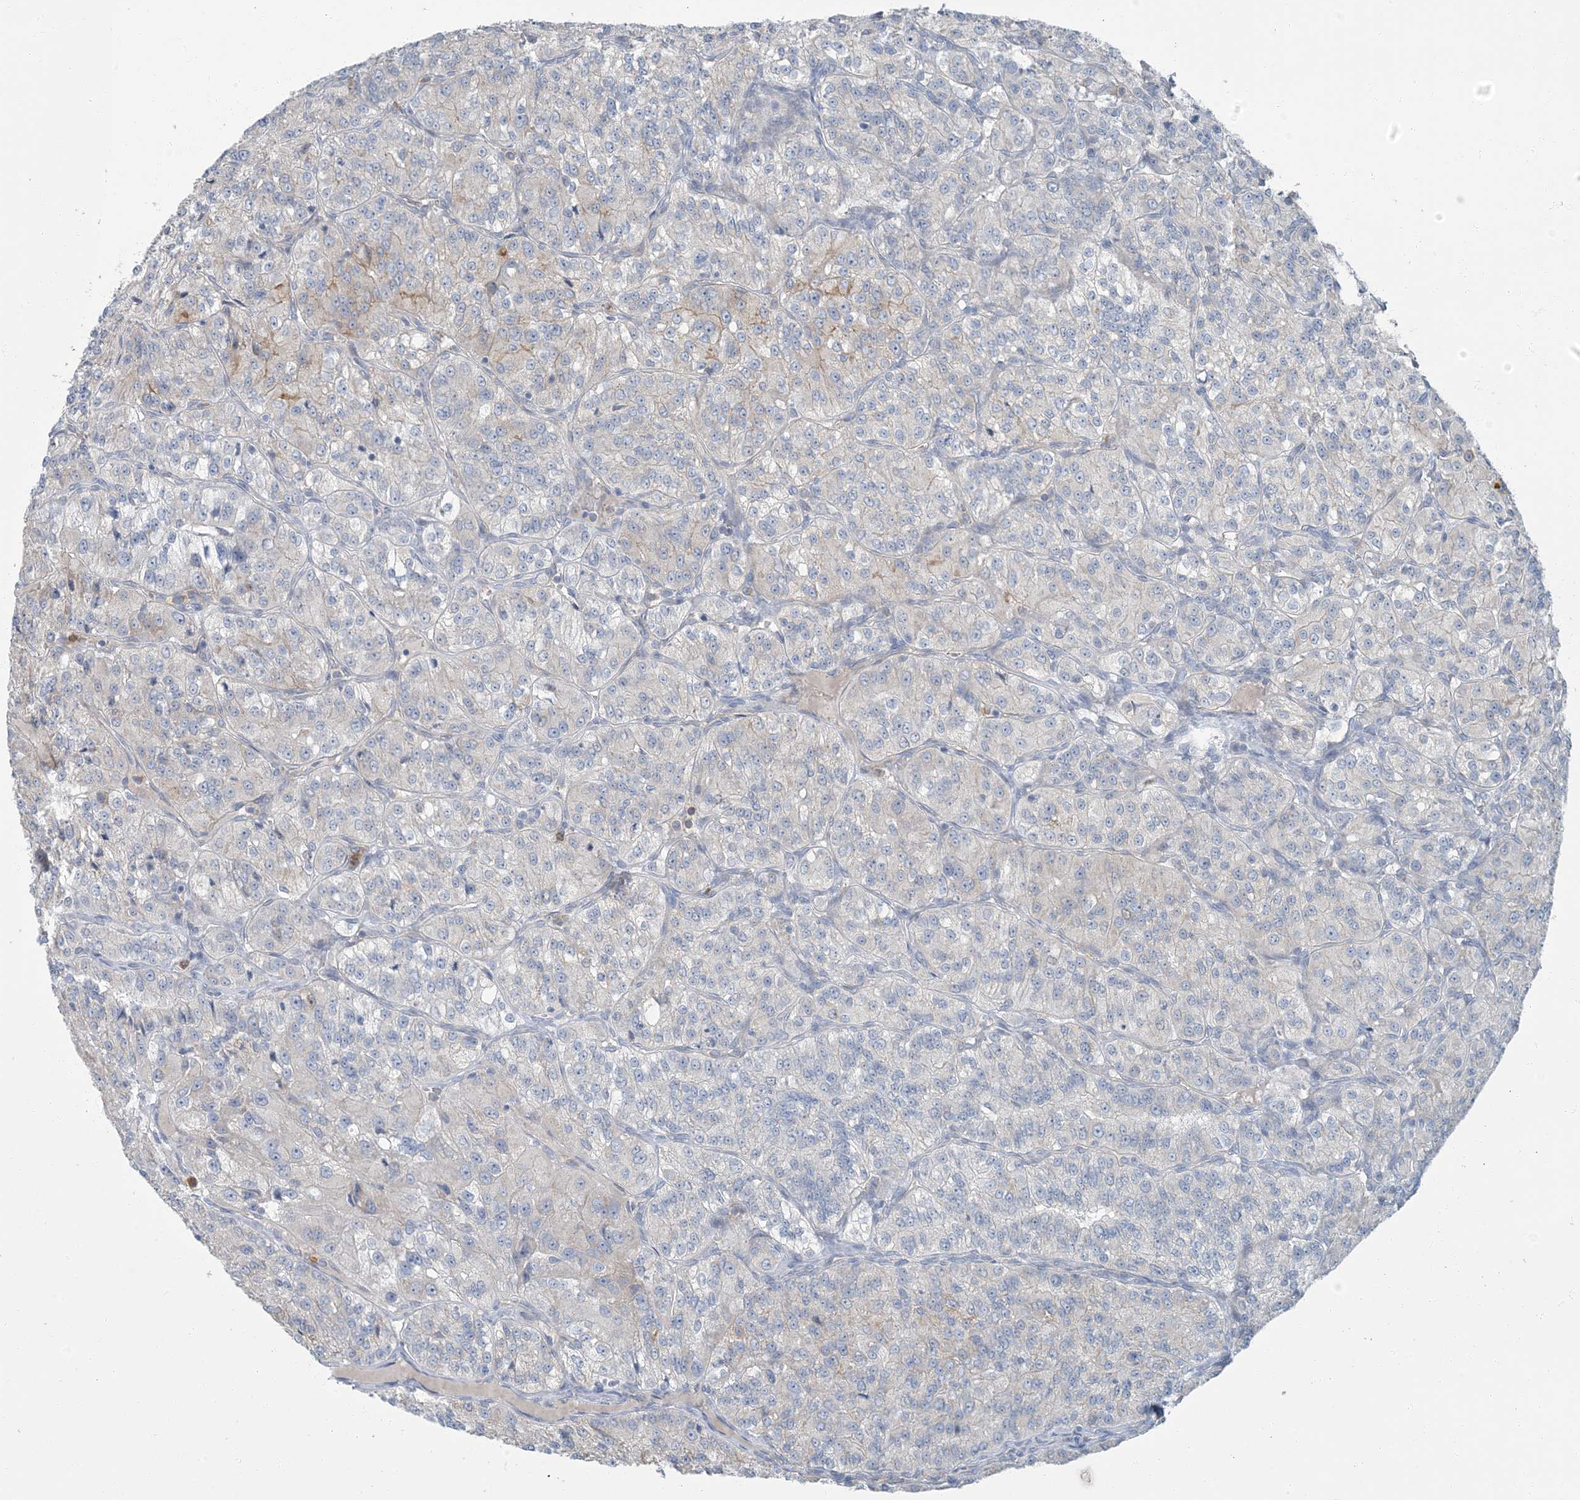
{"staining": {"intensity": "negative", "quantity": "none", "location": "none"}, "tissue": "renal cancer", "cell_type": "Tumor cells", "image_type": "cancer", "snomed": [{"axis": "morphology", "description": "Adenocarcinoma, NOS"}, {"axis": "topography", "description": "Kidney"}], "caption": "The IHC micrograph has no significant expression in tumor cells of renal cancer (adenocarcinoma) tissue.", "gene": "EPHA4", "patient": {"sex": "female", "age": 63}}